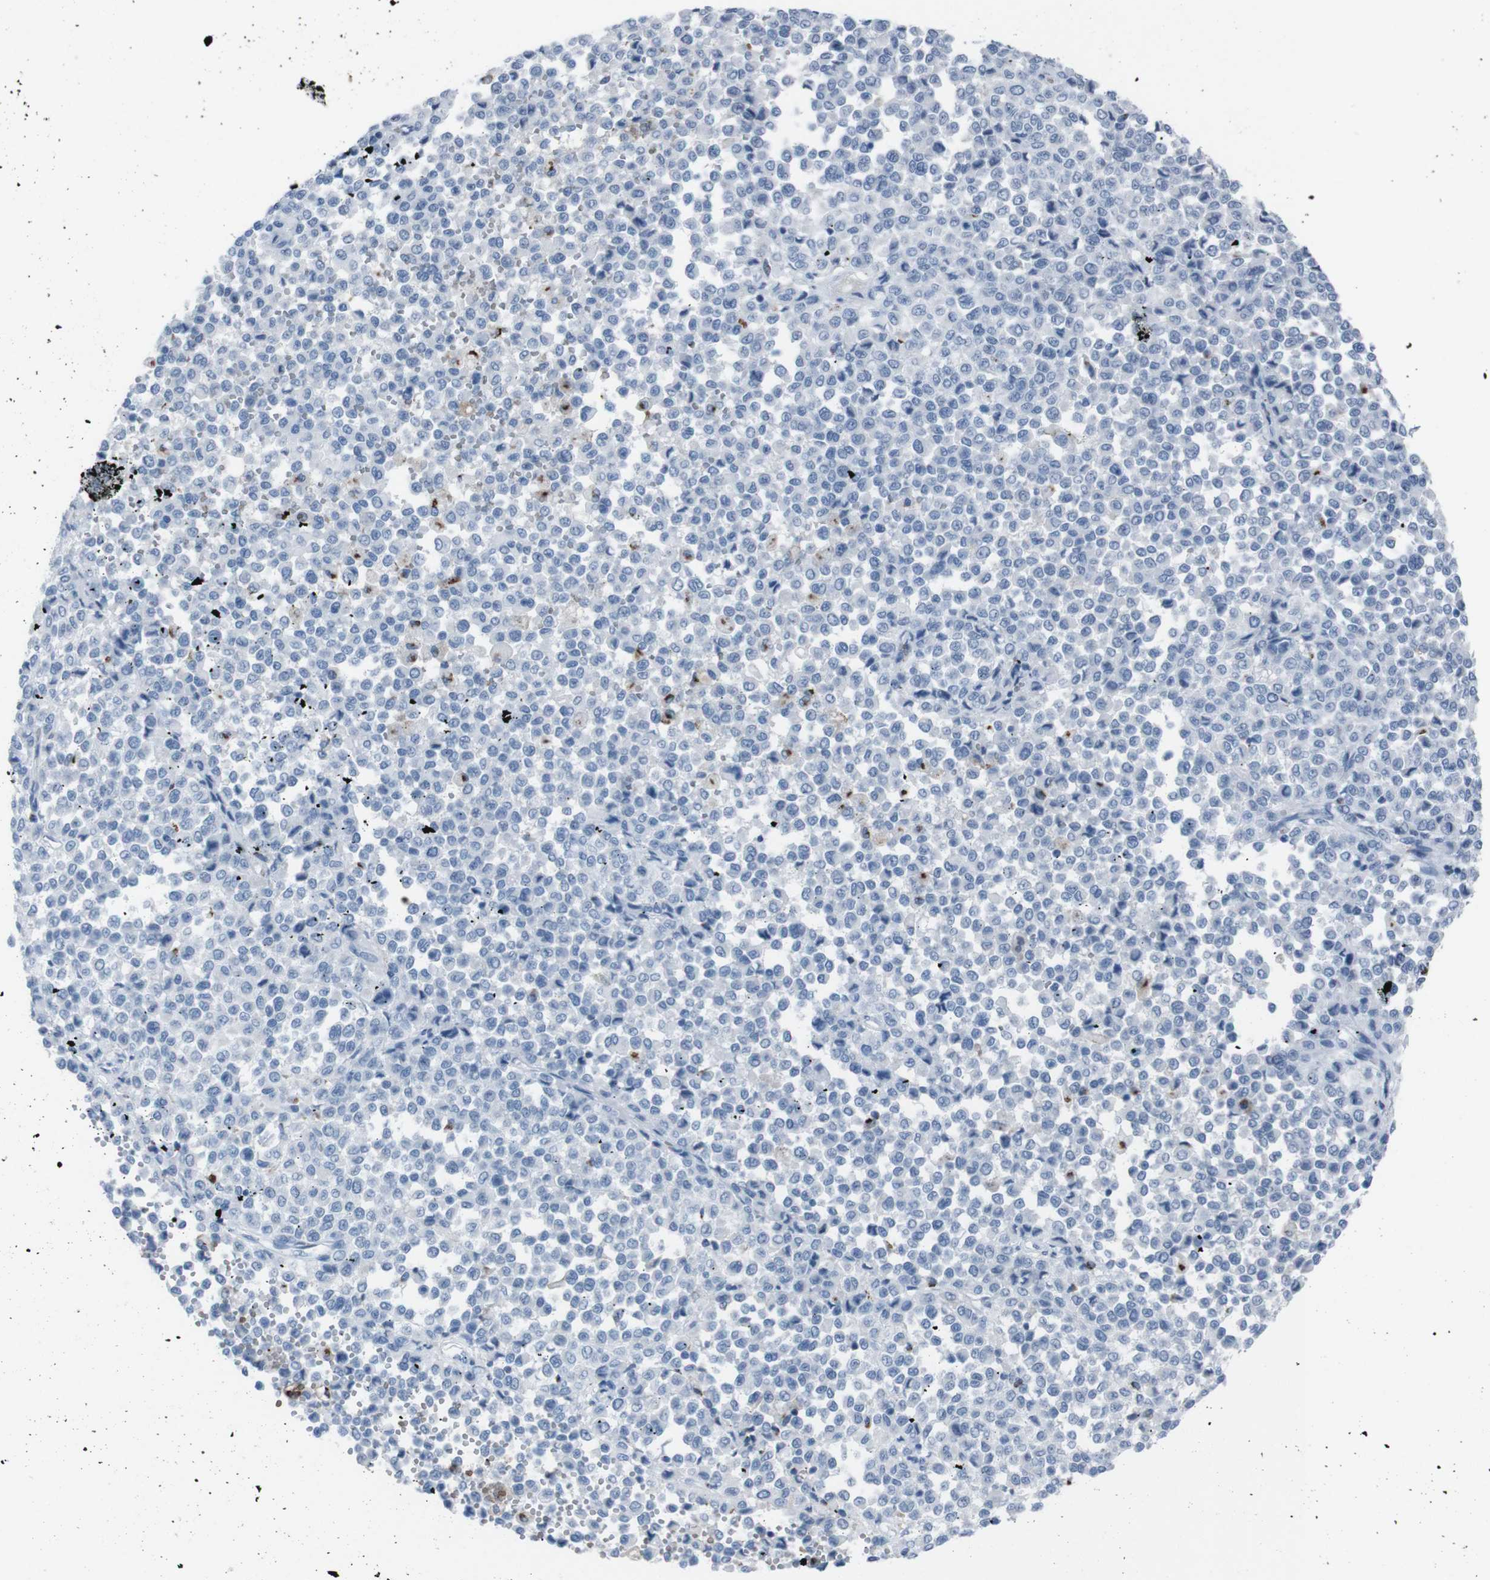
{"staining": {"intensity": "negative", "quantity": "none", "location": "none"}, "tissue": "melanoma", "cell_type": "Tumor cells", "image_type": "cancer", "snomed": [{"axis": "morphology", "description": "Malignant melanoma, Metastatic site"}, {"axis": "topography", "description": "Pancreas"}], "caption": "Immunohistochemistry of human malignant melanoma (metastatic site) displays no expression in tumor cells.", "gene": "ST6GAL1", "patient": {"sex": "female", "age": 30}}